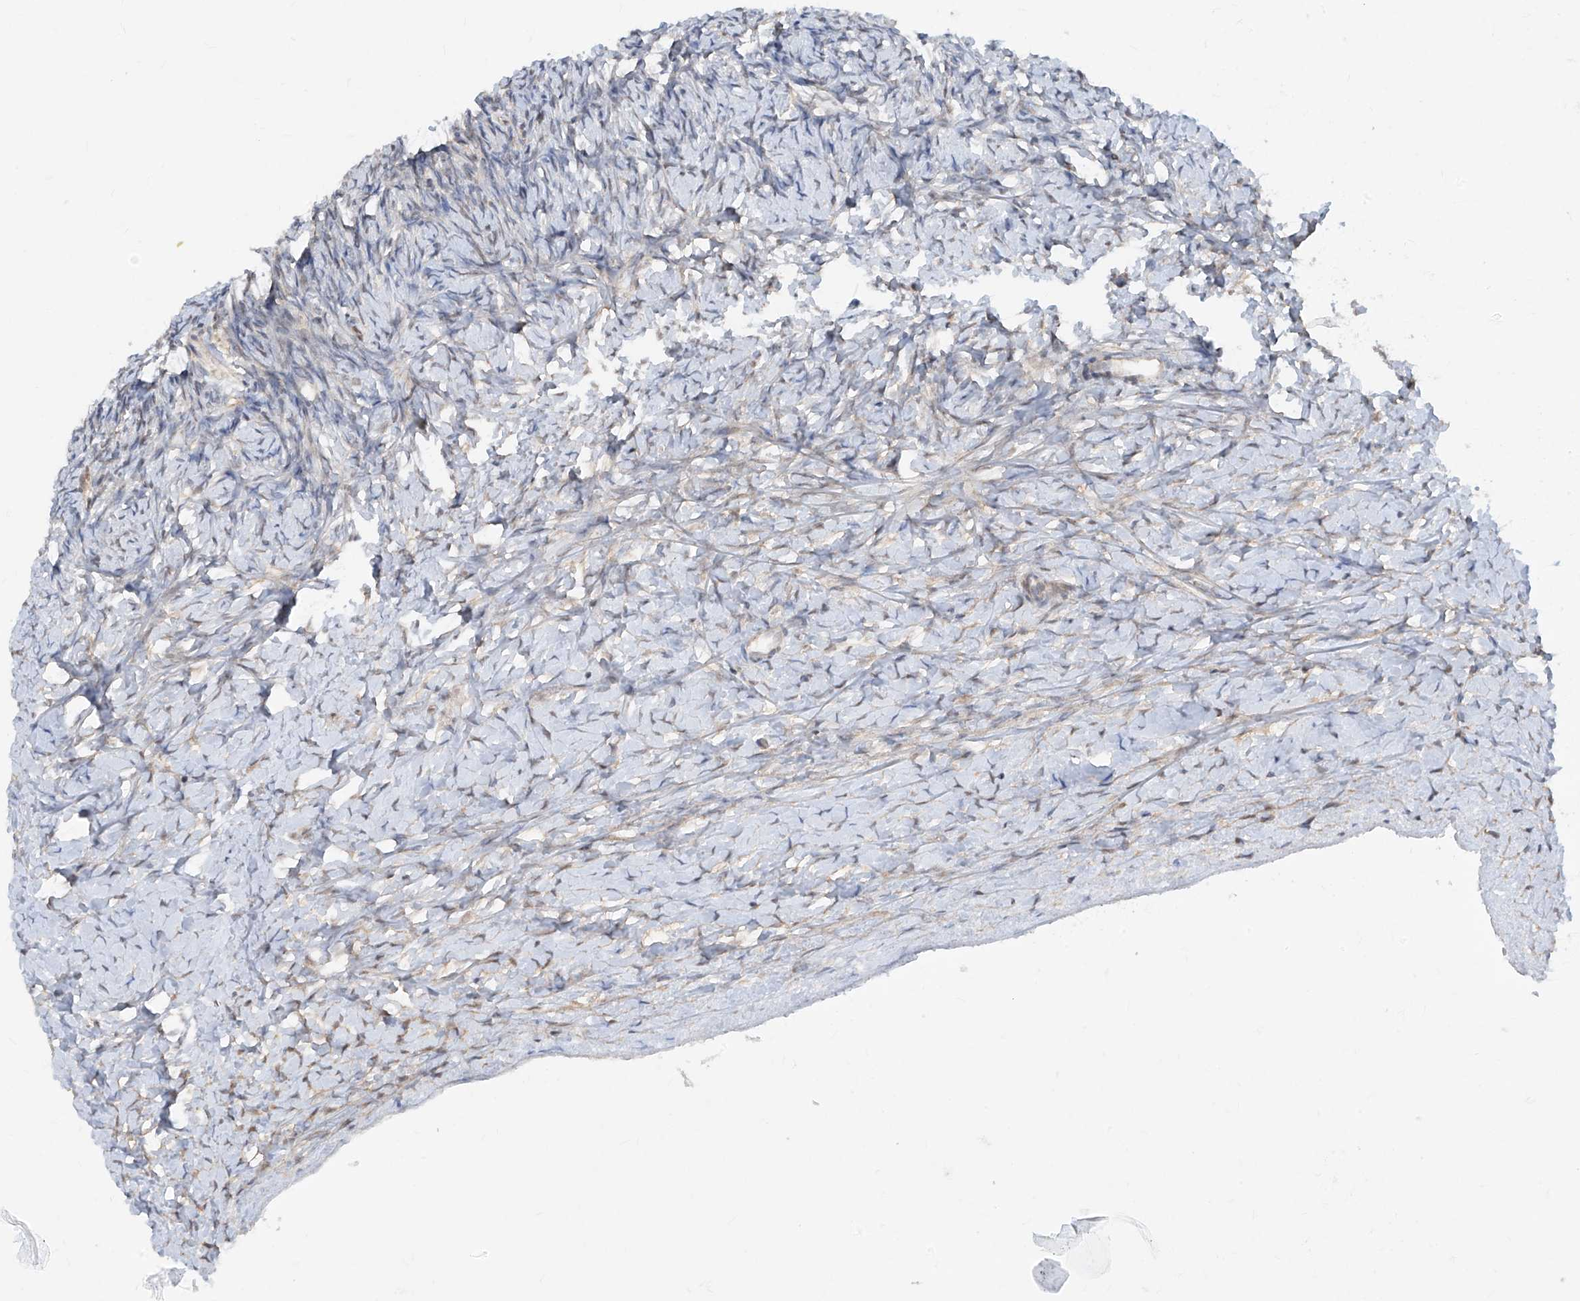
{"staining": {"intensity": "negative", "quantity": "none", "location": "none"}, "tissue": "ovary", "cell_type": "Ovarian stroma cells", "image_type": "normal", "snomed": [{"axis": "morphology", "description": "Normal tissue, NOS"}, {"axis": "morphology", "description": "Developmental malformation"}, {"axis": "topography", "description": "Ovary"}], "caption": "This is an immunohistochemistry histopathology image of benign ovary. There is no staining in ovarian stroma cells.", "gene": "ZNF358", "patient": {"sex": "female", "age": 39}}